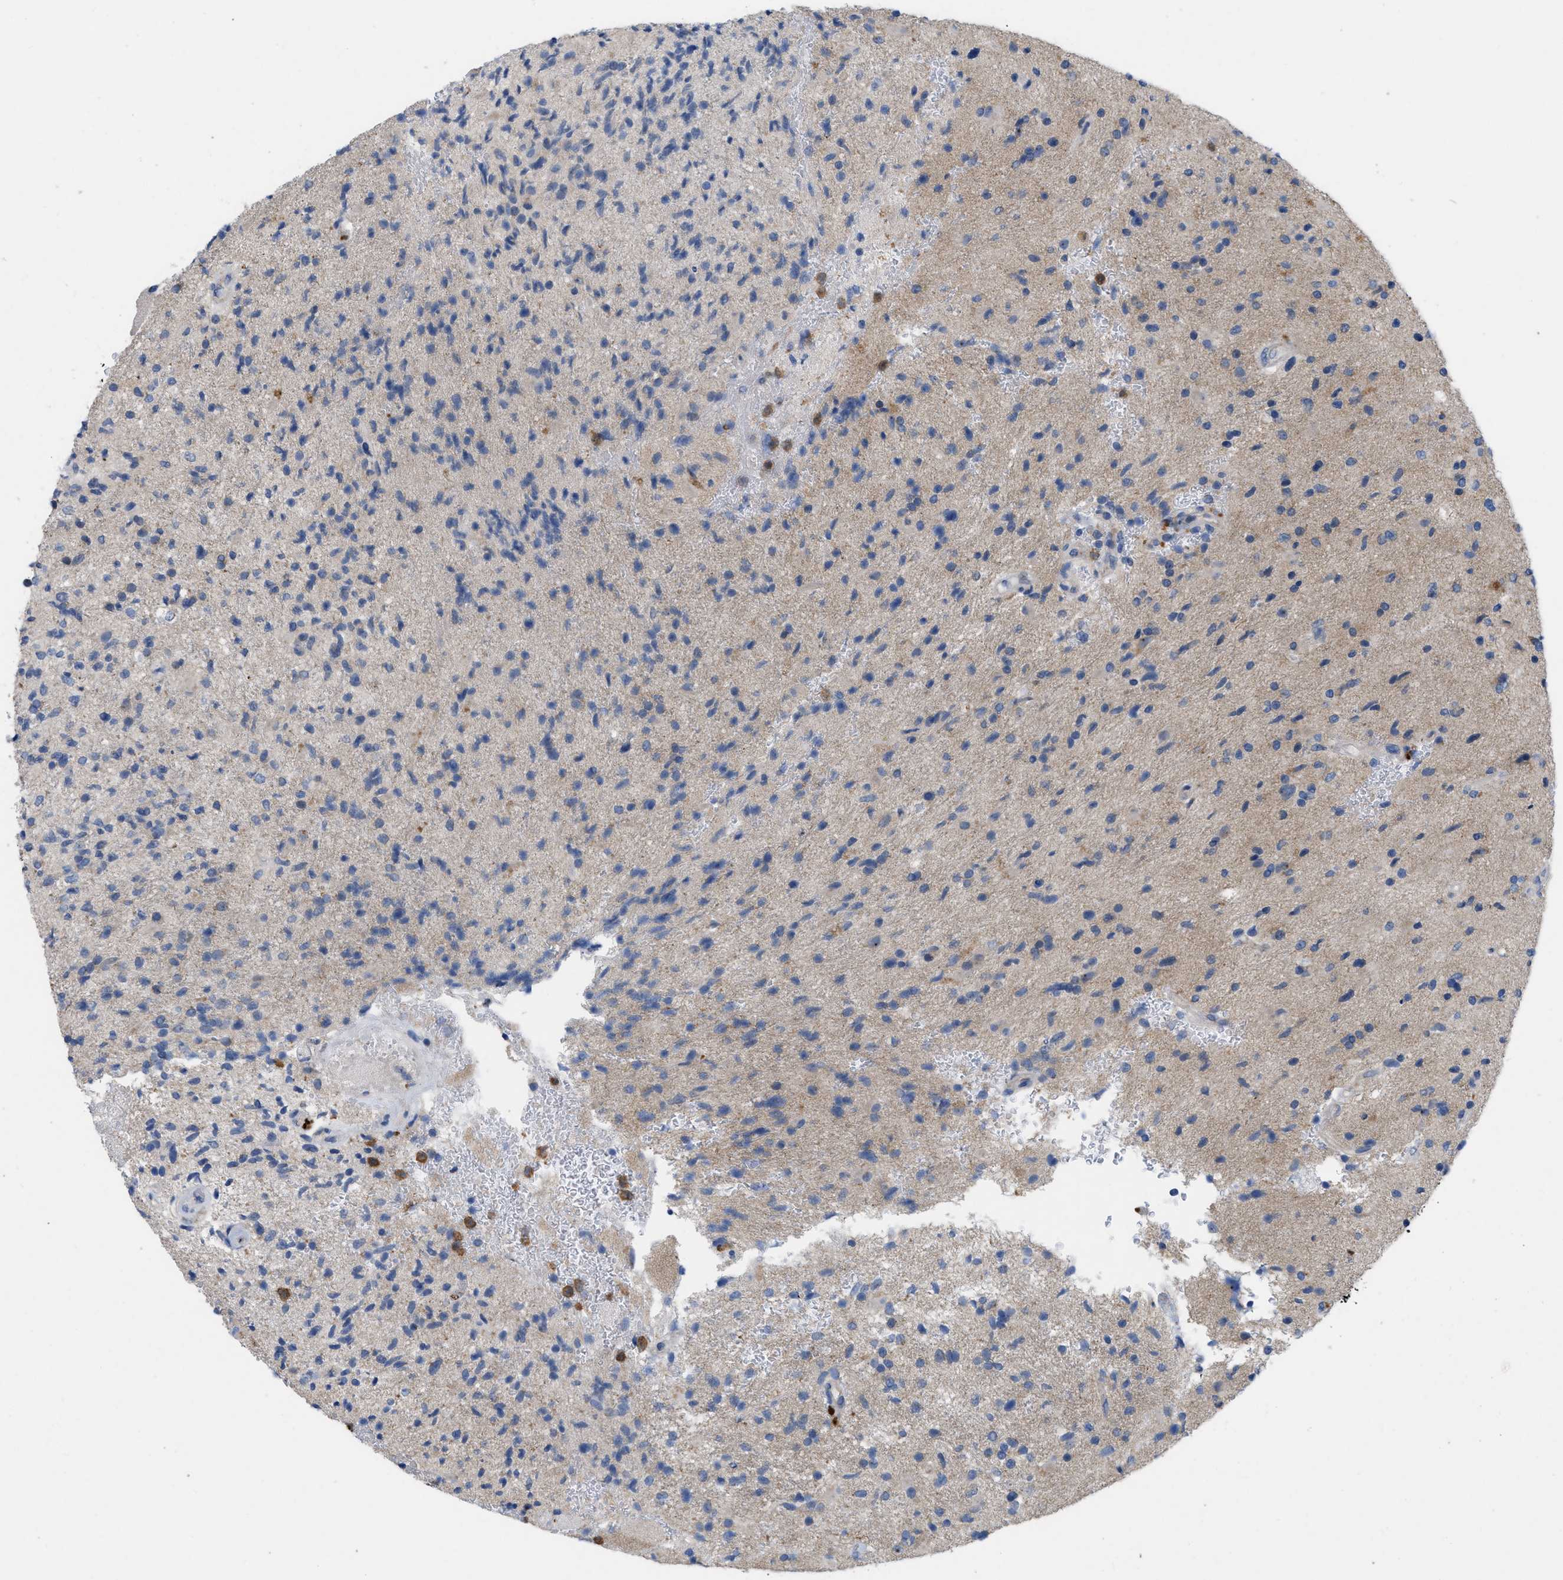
{"staining": {"intensity": "negative", "quantity": "none", "location": "none"}, "tissue": "glioma", "cell_type": "Tumor cells", "image_type": "cancer", "snomed": [{"axis": "morphology", "description": "Glioma, malignant, High grade"}, {"axis": "topography", "description": "Brain"}], "caption": "IHC of malignant glioma (high-grade) exhibits no expression in tumor cells. (Brightfield microscopy of DAB (3,3'-diaminobenzidine) immunohistochemistry (IHC) at high magnification).", "gene": "PLPPR5", "patient": {"sex": "male", "age": 72}}